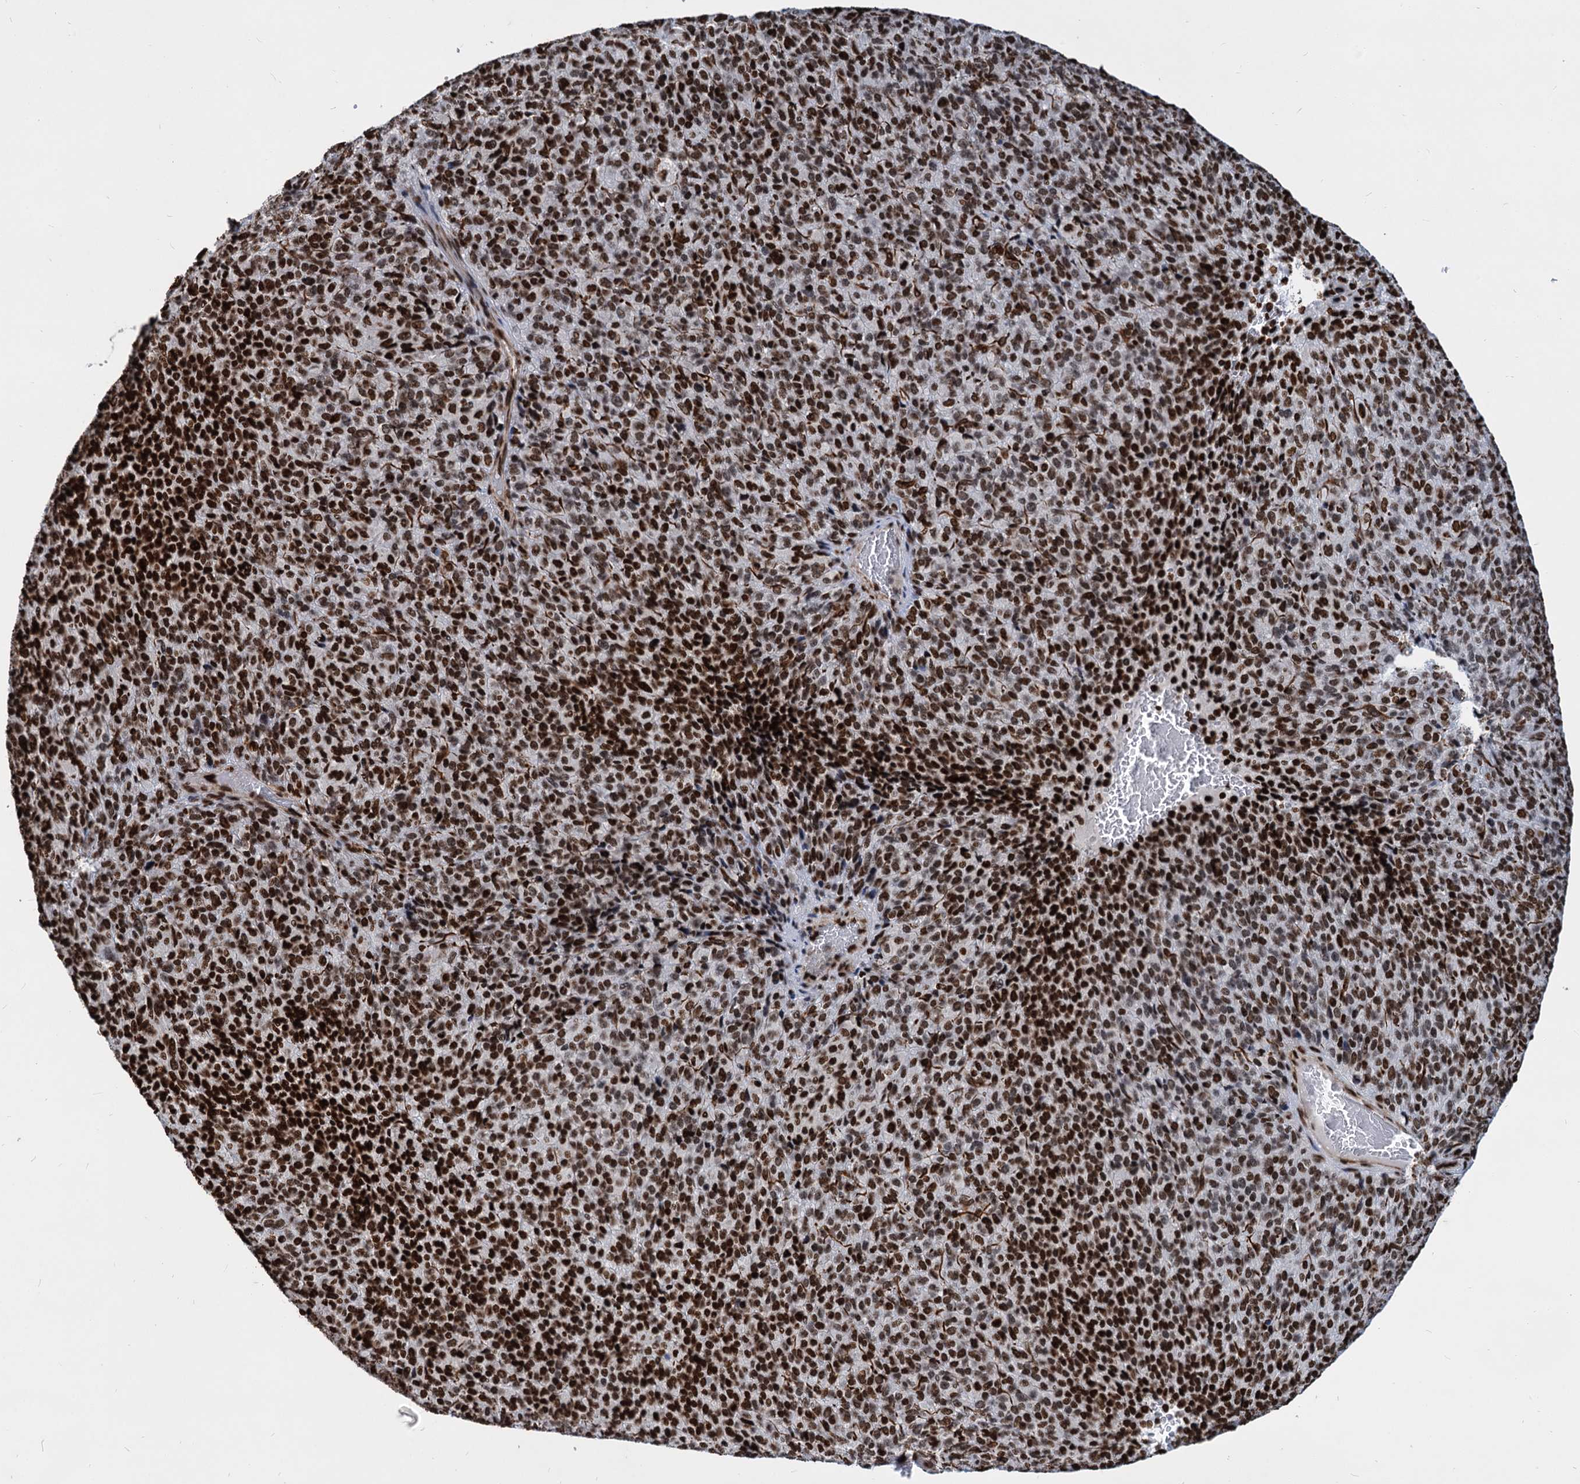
{"staining": {"intensity": "strong", "quantity": ">75%", "location": "nuclear"}, "tissue": "melanoma", "cell_type": "Tumor cells", "image_type": "cancer", "snomed": [{"axis": "morphology", "description": "Malignant melanoma, Metastatic site"}, {"axis": "topography", "description": "Brain"}], "caption": "High-power microscopy captured an IHC photomicrograph of malignant melanoma (metastatic site), revealing strong nuclear expression in approximately >75% of tumor cells.", "gene": "MECP2", "patient": {"sex": "female", "age": 56}}